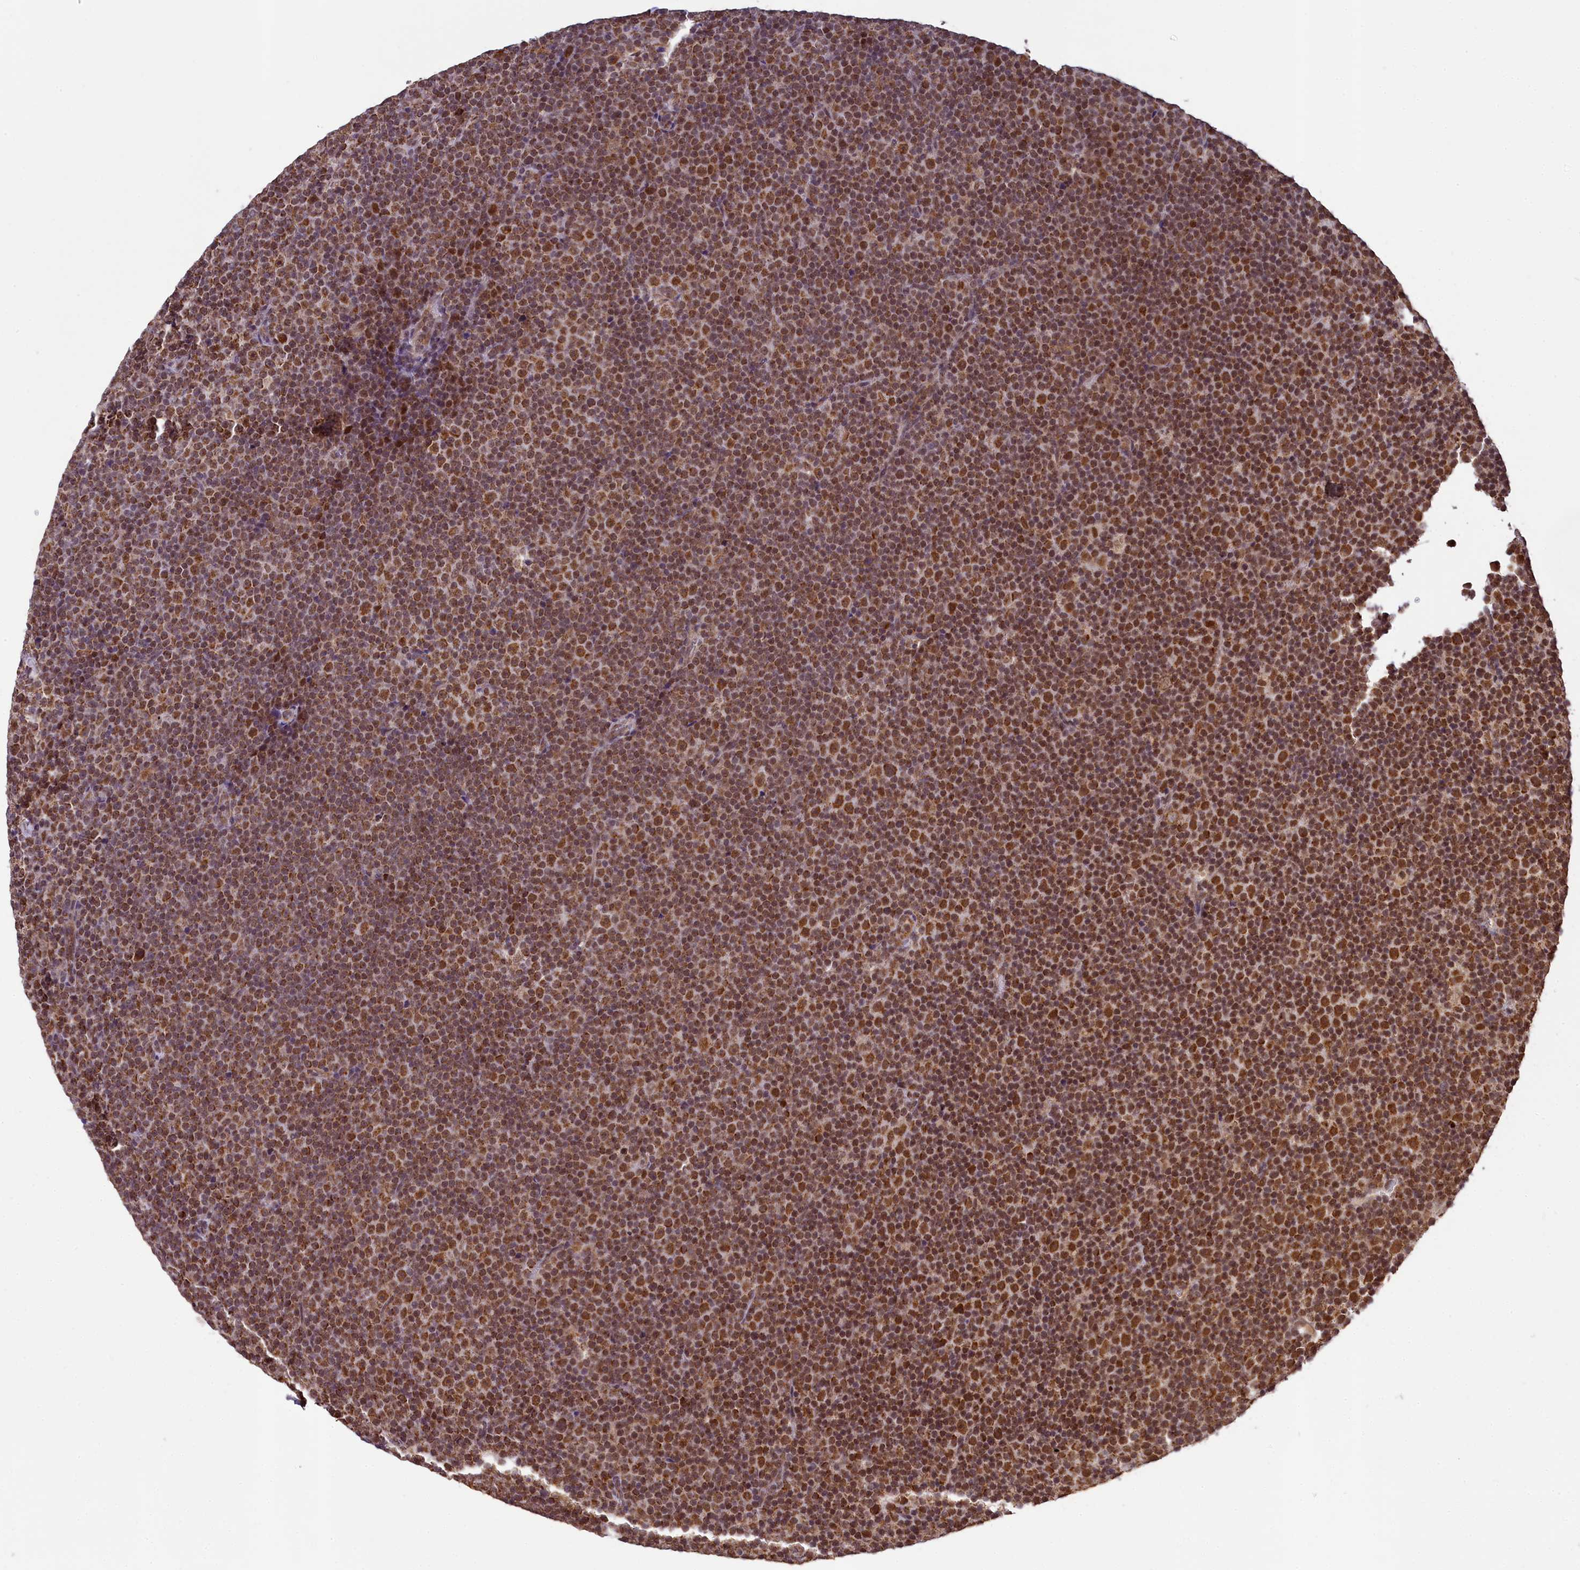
{"staining": {"intensity": "strong", "quantity": ">75%", "location": "cytoplasmic/membranous,nuclear"}, "tissue": "lymphoma", "cell_type": "Tumor cells", "image_type": "cancer", "snomed": [{"axis": "morphology", "description": "Malignant lymphoma, non-Hodgkin's type, Low grade"}, {"axis": "topography", "description": "Lymph node"}], "caption": "Immunohistochemistry (IHC) staining of low-grade malignant lymphoma, non-Hodgkin's type, which exhibits high levels of strong cytoplasmic/membranous and nuclear staining in about >75% of tumor cells indicating strong cytoplasmic/membranous and nuclear protein positivity. The staining was performed using DAB (brown) for protein detection and nuclei were counterstained in hematoxylin (blue).", "gene": "PAF1", "patient": {"sex": "female", "age": 67}}